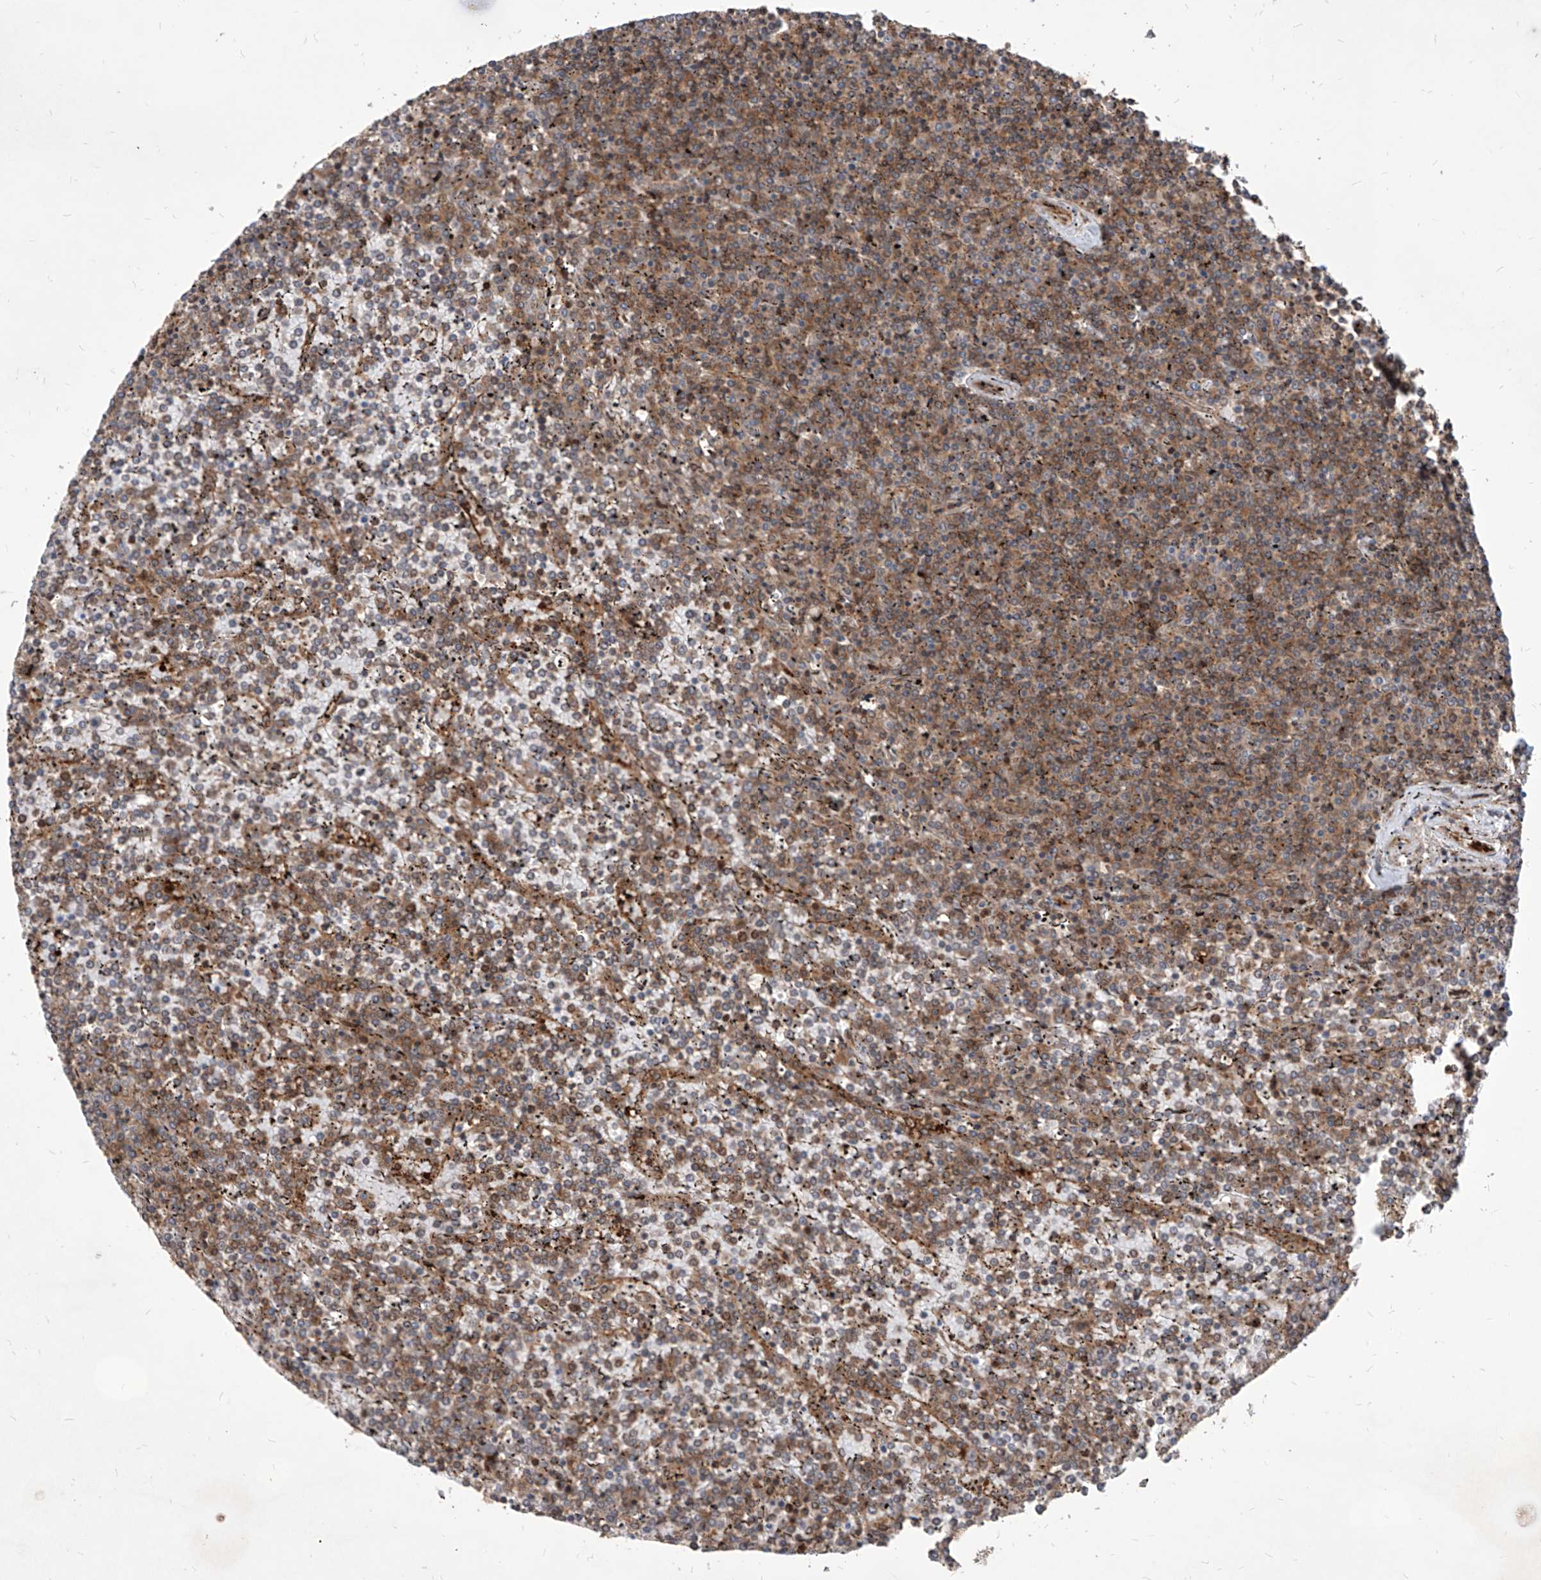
{"staining": {"intensity": "moderate", "quantity": "25%-75%", "location": "cytoplasmic/membranous"}, "tissue": "lymphoma", "cell_type": "Tumor cells", "image_type": "cancer", "snomed": [{"axis": "morphology", "description": "Malignant lymphoma, non-Hodgkin's type, Low grade"}, {"axis": "topography", "description": "Spleen"}], "caption": "Immunohistochemistry staining of lymphoma, which displays medium levels of moderate cytoplasmic/membranous expression in approximately 25%-75% of tumor cells indicating moderate cytoplasmic/membranous protein positivity. The staining was performed using DAB (brown) for protein detection and nuclei were counterstained in hematoxylin (blue).", "gene": "MAGED2", "patient": {"sex": "female", "age": 19}}